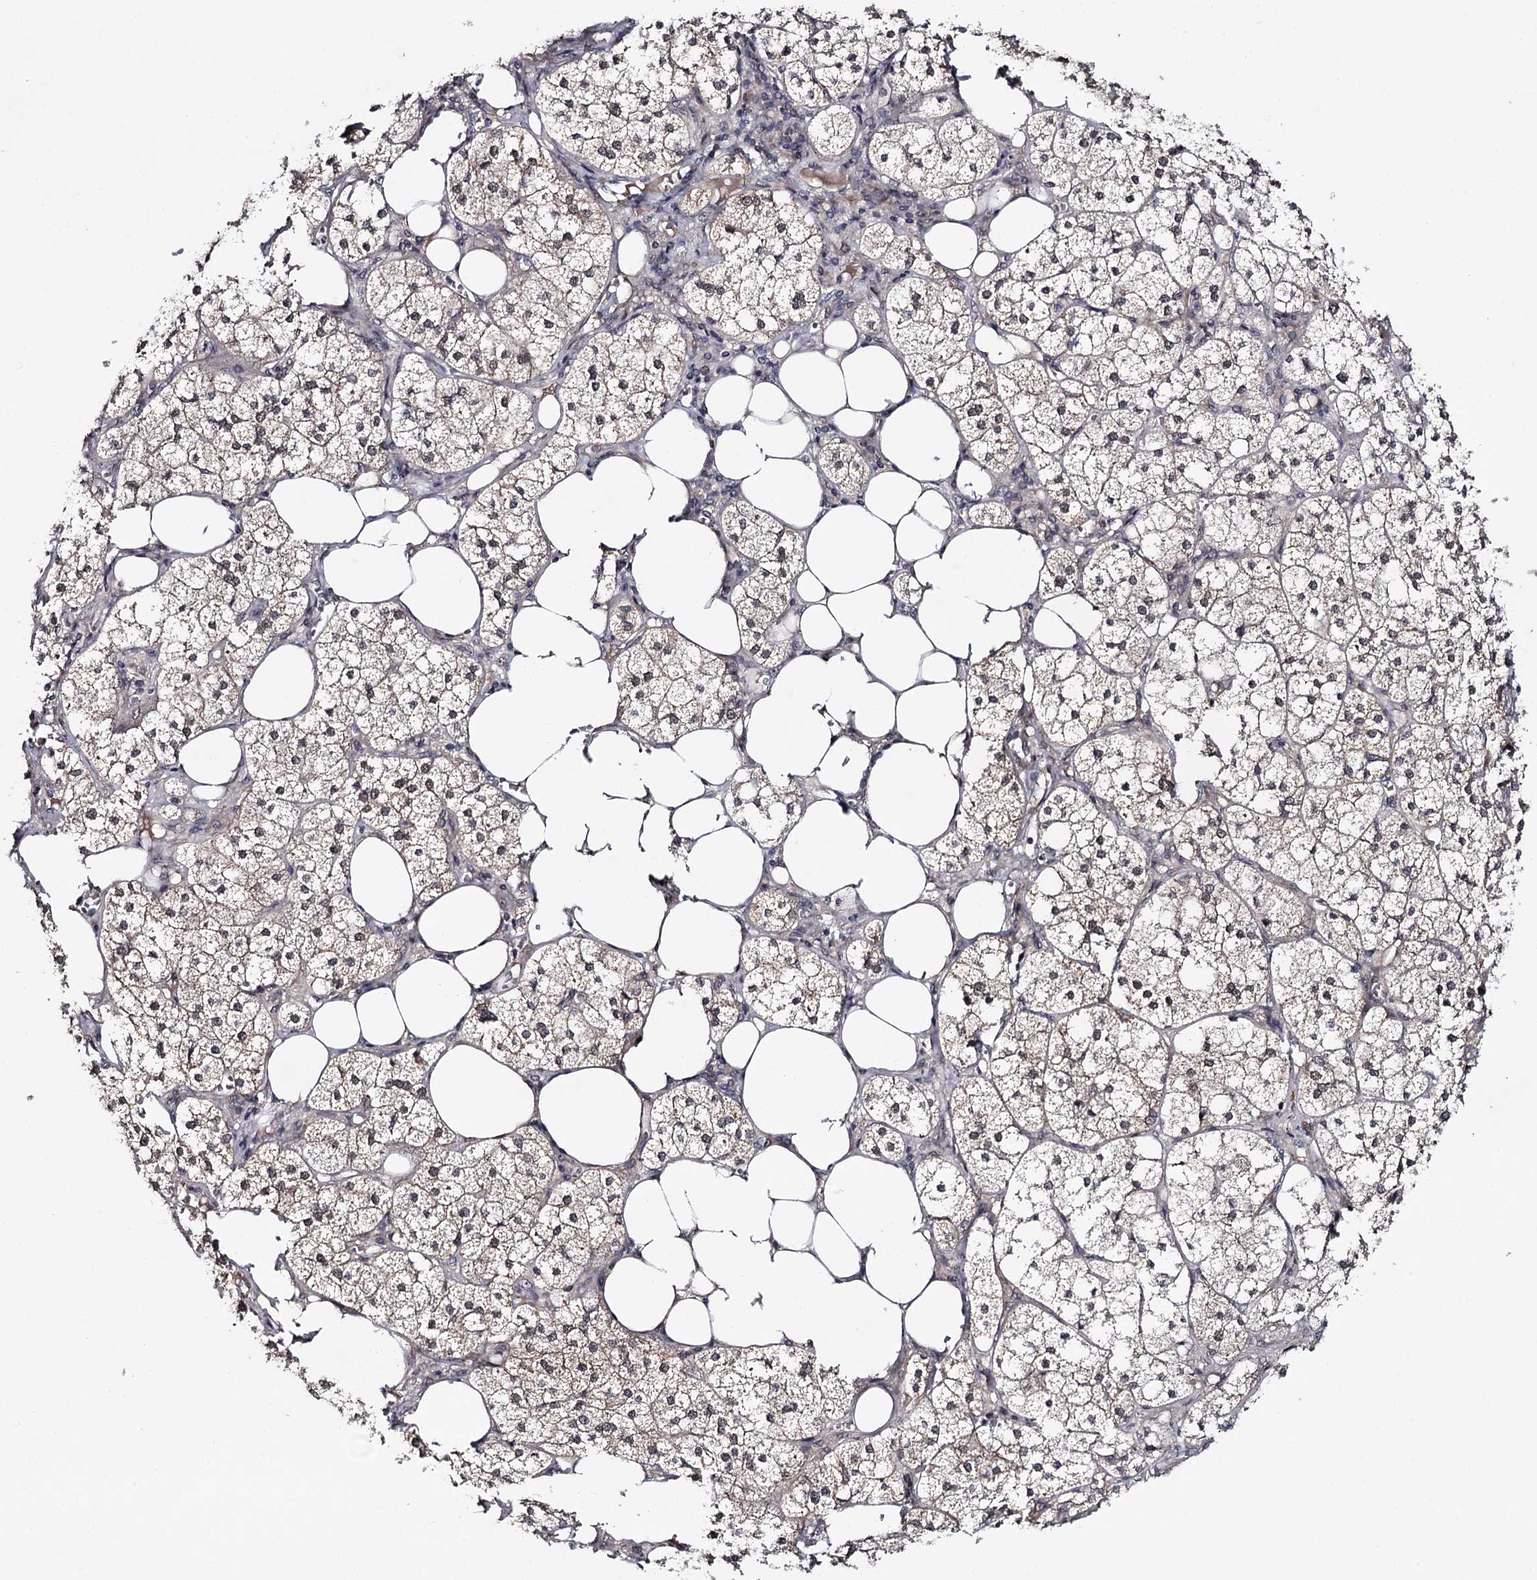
{"staining": {"intensity": "strong", "quantity": "25%-75%", "location": "cytoplasmic/membranous,nuclear"}, "tissue": "adrenal gland", "cell_type": "Glandular cells", "image_type": "normal", "snomed": [{"axis": "morphology", "description": "Normal tissue, NOS"}, {"axis": "topography", "description": "Adrenal gland"}], "caption": "Immunohistochemistry (DAB) staining of normal human adrenal gland shows strong cytoplasmic/membranous,nuclear protein positivity in about 25%-75% of glandular cells.", "gene": "GTSF1", "patient": {"sex": "female", "age": 61}}